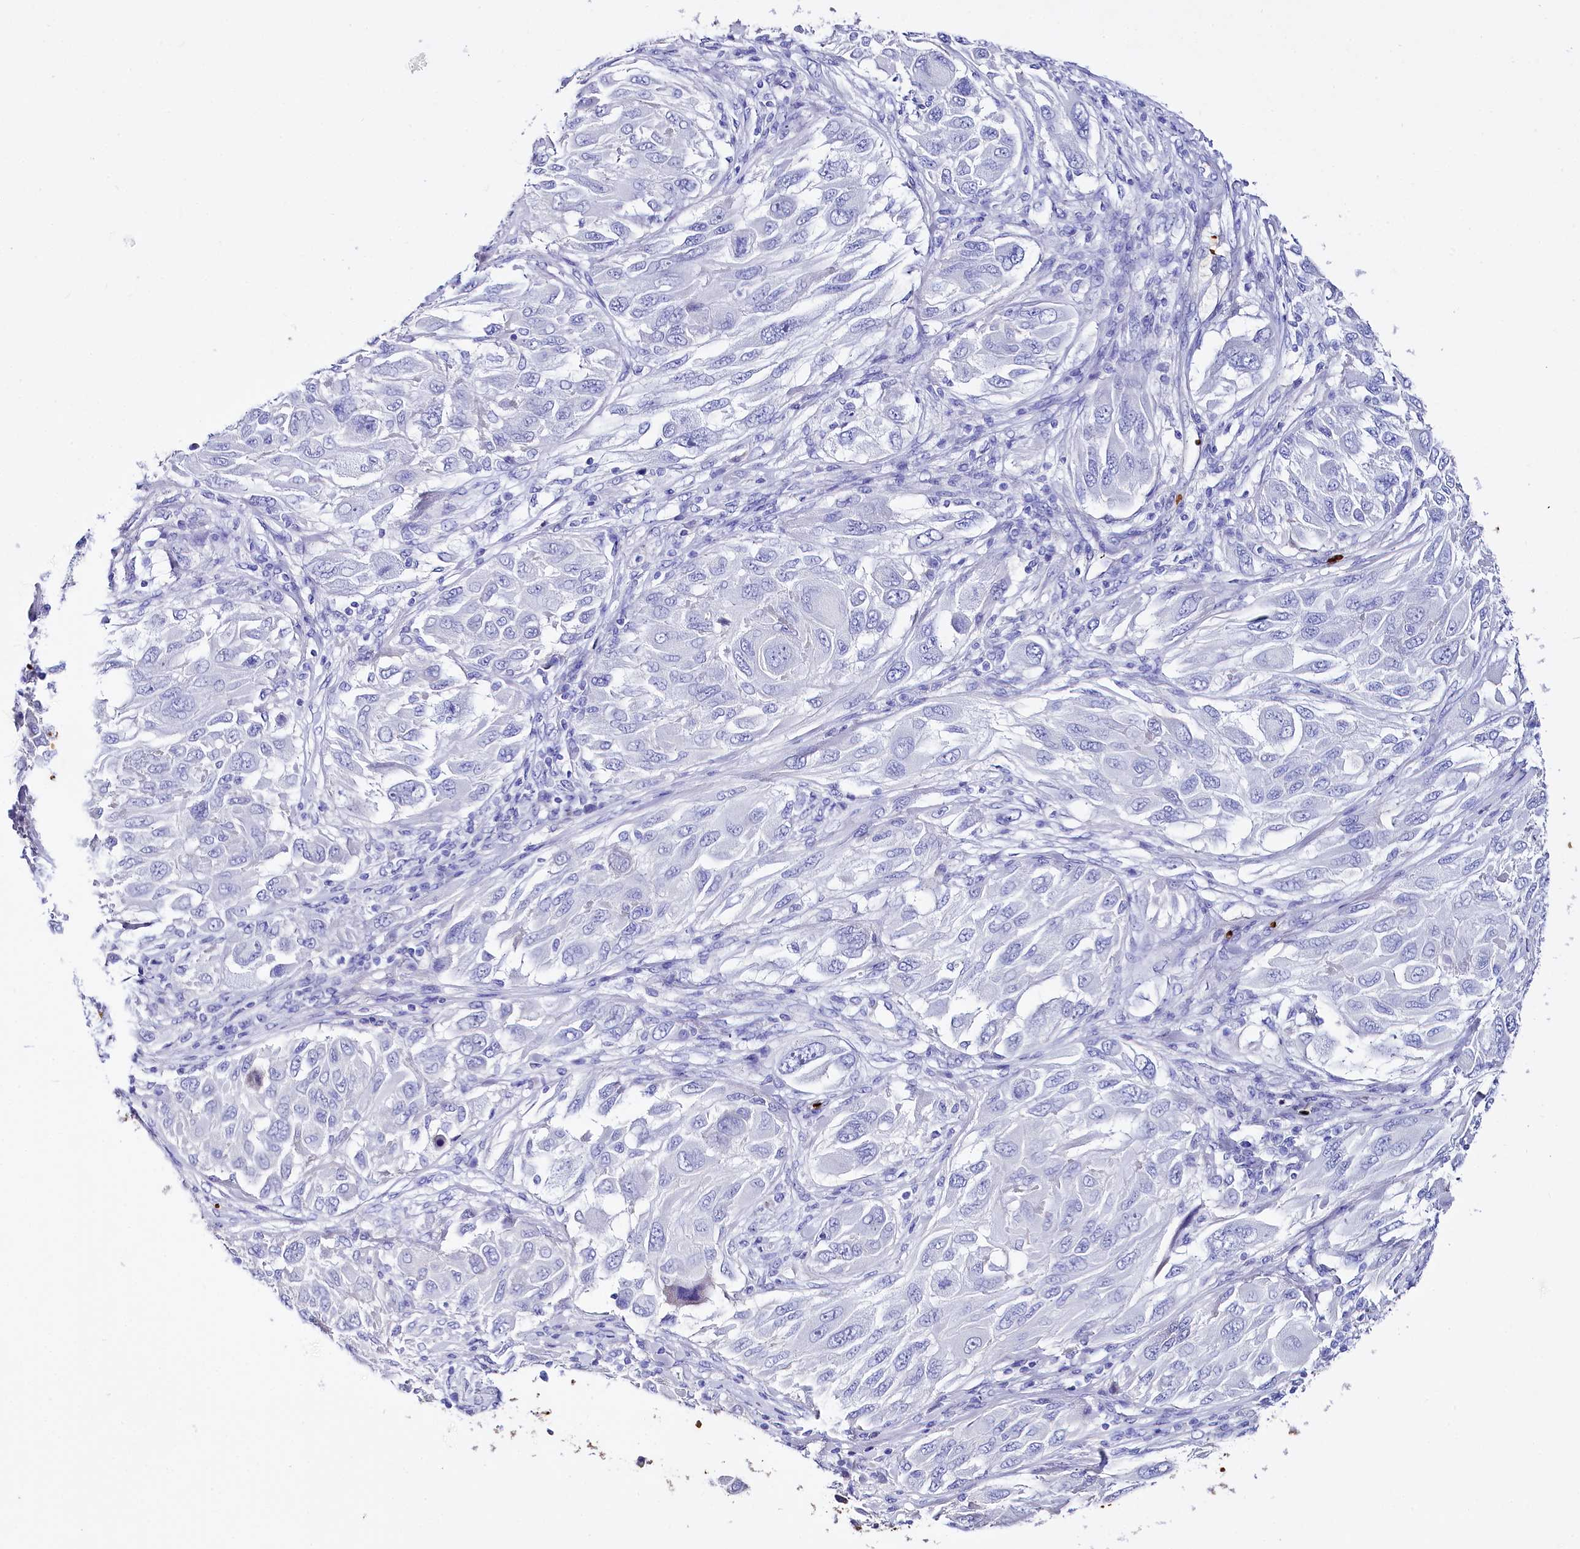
{"staining": {"intensity": "negative", "quantity": "none", "location": "none"}, "tissue": "melanoma", "cell_type": "Tumor cells", "image_type": "cancer", "snomed": [{"axis": "morphology", "description": "Malignant melanoma, NOS"}, {"axis": "topography", "description": "Skin"}], "caption": "IHC photomicrograph of neoplastic tissue: human malignant melanoma stained with DAB (3,3'-diaminobenzidine) exhibits no significant protein expression in tumor cells. The staining was performed using DAB (3,3'-diaminobenzidine) to visualize the protein expression in brown, while the nuclei were stained in blue with hematoxylin (Magnification: 20x).", "gene": "RPUSD3", "patient": {"sex": "female", "age": 91}}